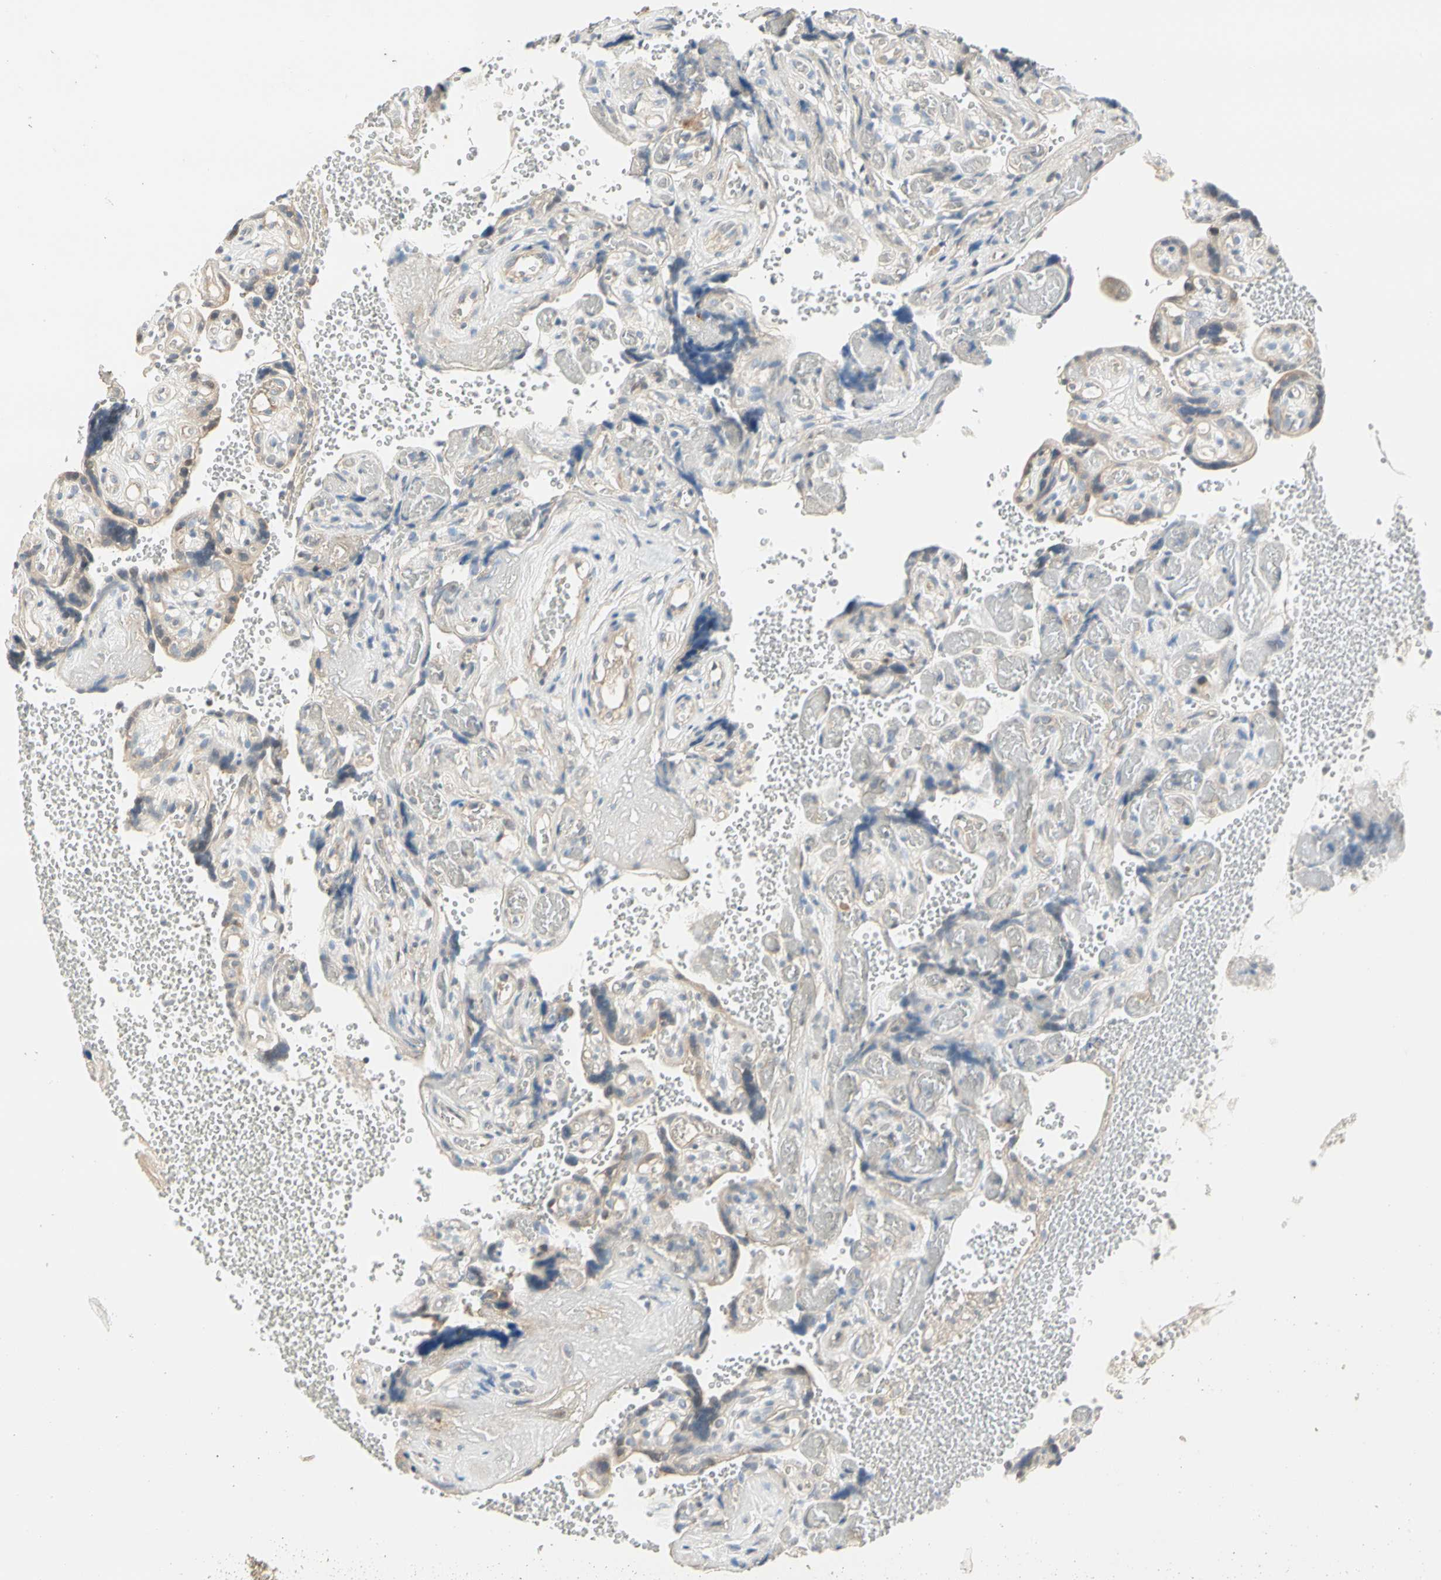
{"staining": {"intensity": "weak", "quantity": "<25%", "location": "cytoplasmic/membranous"}, "tissue": "placenta", "cell_type": "Decidual cells", "image_type": "normal", "snomed": [{"axis": "morphology", "description": "Normal tissue, NOS"}, {"axis": "topography", "description": "Placenta"}], "caption": "DAB (3,3'-diaminobenzidine) immunohistochemical staining of unremarkable placenta exhibits no significant expression in decidual cells.", "gene": "GPR153", "patient": {"sex": "female", "age": 30}}